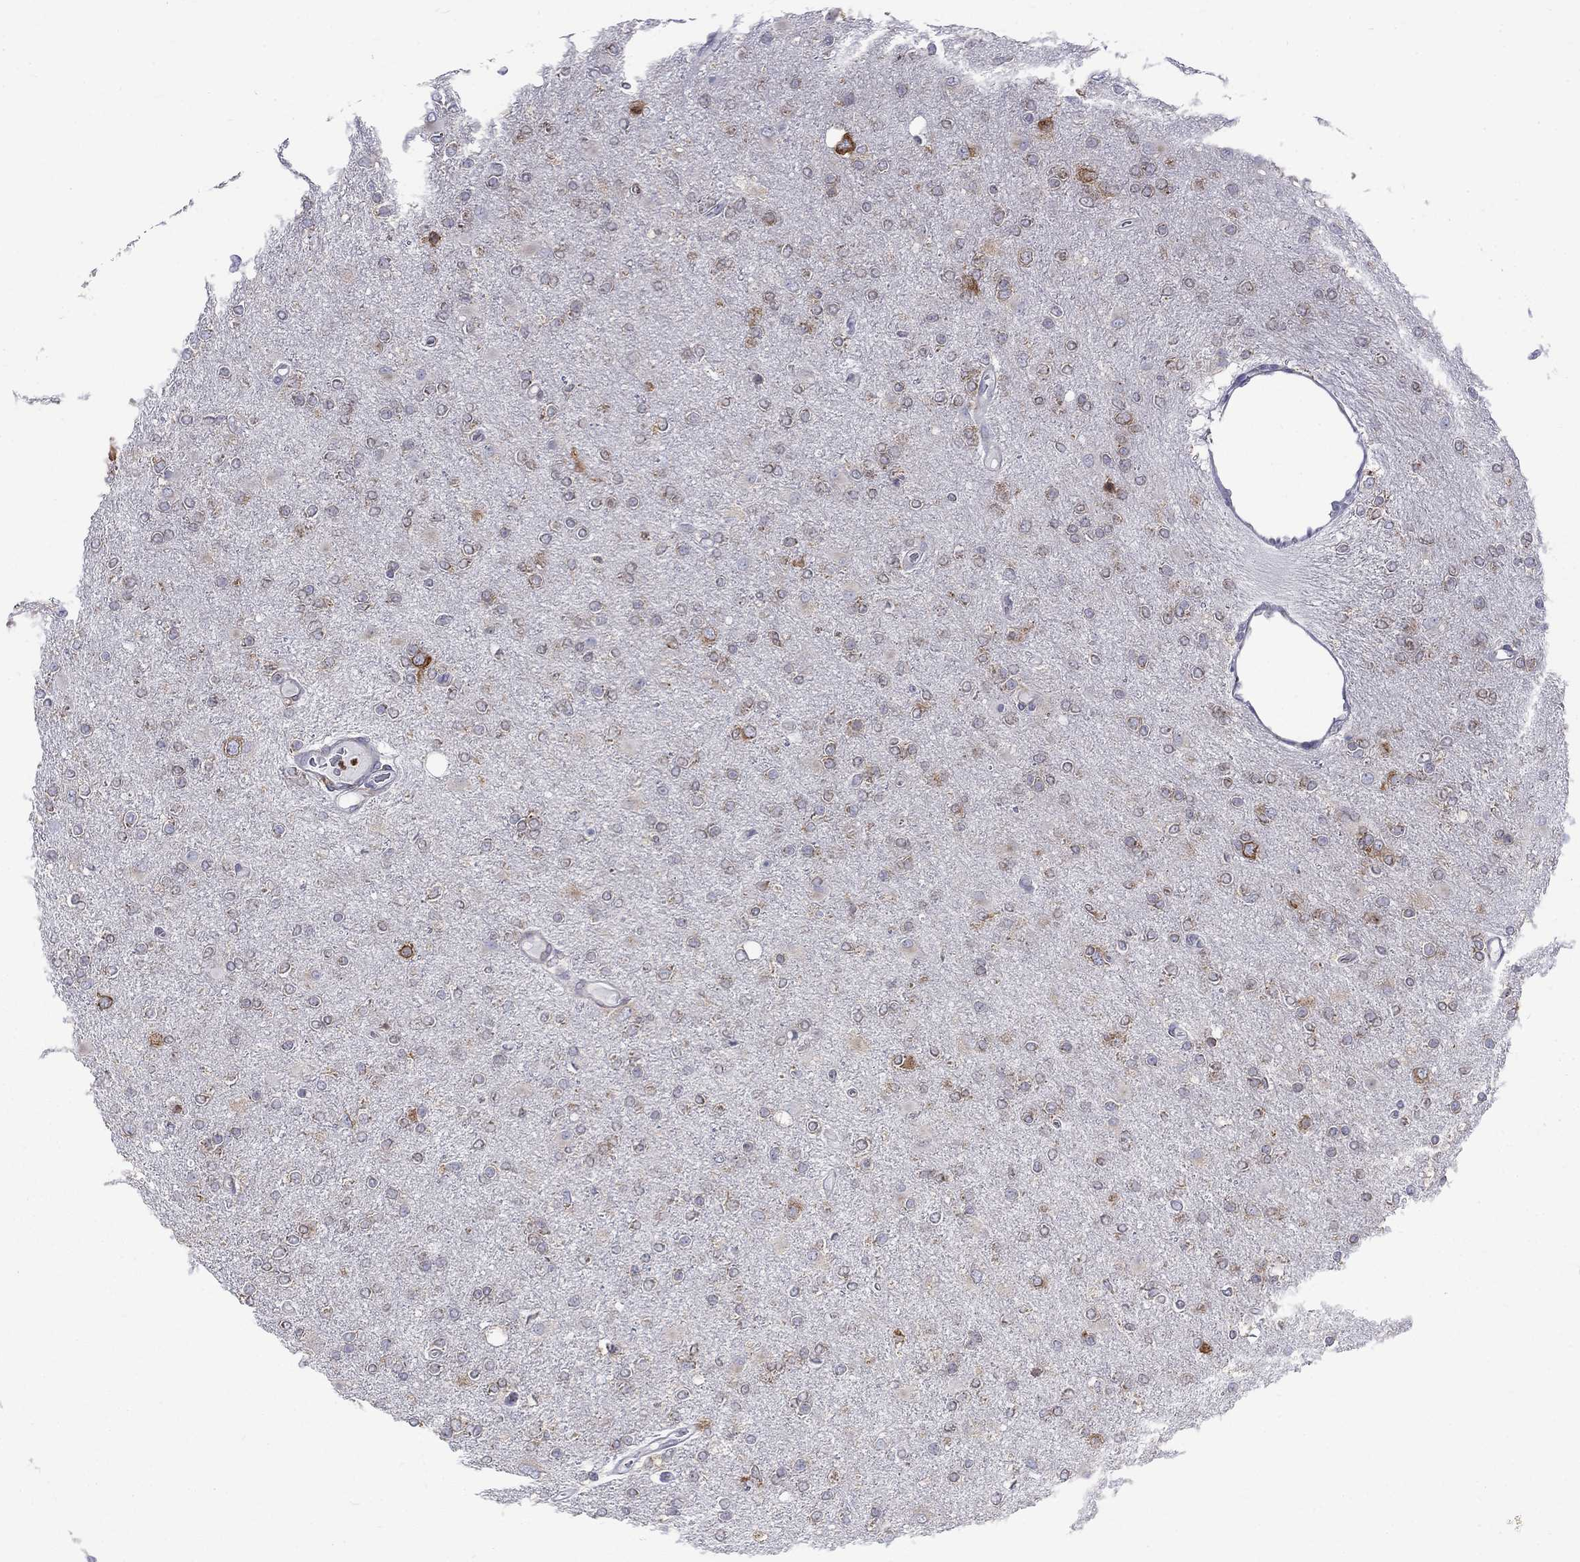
{"staining": {"intensity": "moderate", "quantity": "<25%", "location": "cytoplasmic/membranous"}, "tissue": "glioma", "cell_type": "Tumor cells", "image_type": "cancer", "snomed": [{"axis": "morphology", "description": "Glioma, malignant, High grade"}, {"axis": "topography", "description": "Cerebral cortex"}], "caption": "High-power microscopy captured an immunohistochemistry (IHC) micrograph of glioma, revealing moderate cytoplasmic/membranous positivity in about <25% of tumor cells.", "gene": "PABPC4", "patient": {"sex": "male", "age": 70}}